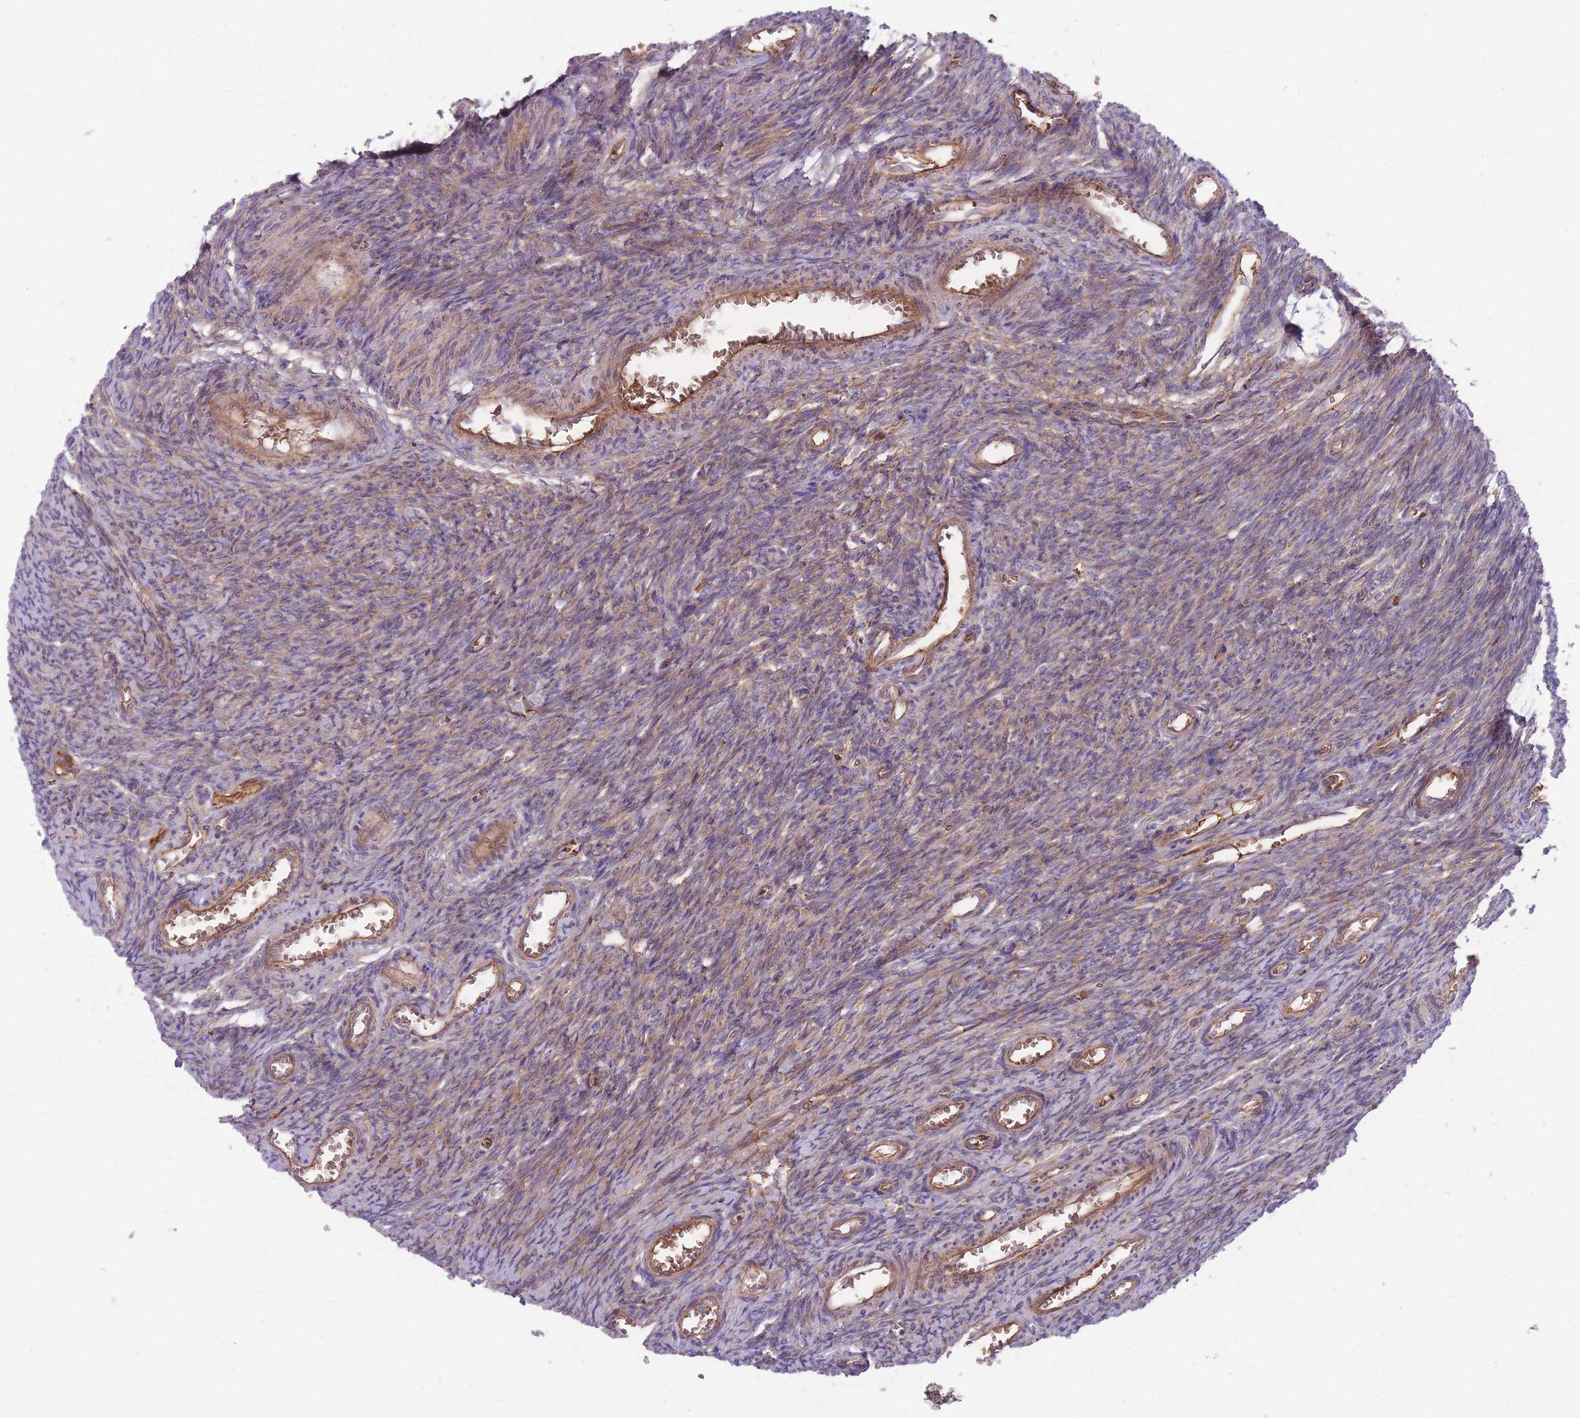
{"staining": {"intensity": "weak", "quantity": "25%-75%", "location": "cytoplasmic/membranous"}, "tissue": "ovary", "cell_type": "Ovarian stroma cells", "image_type": "normal", "snomed": [{"axis": "morphology", "description": "Normal tissue, NOS"}, {"axis": "topography", "description": "Ovary"}], "caption": "A photomicrograph of human ovary stained for a protein exhibits weak cytoplasmic/membranous brown staining in ovarian stroma cells. The protein of interest is stained brown, and the nuclei are stained in blue (DAB IHC with brightfield microscopy, high magnification).", "gene": "ANKRD10", "patient": {"sex": "female", "age": 44}}